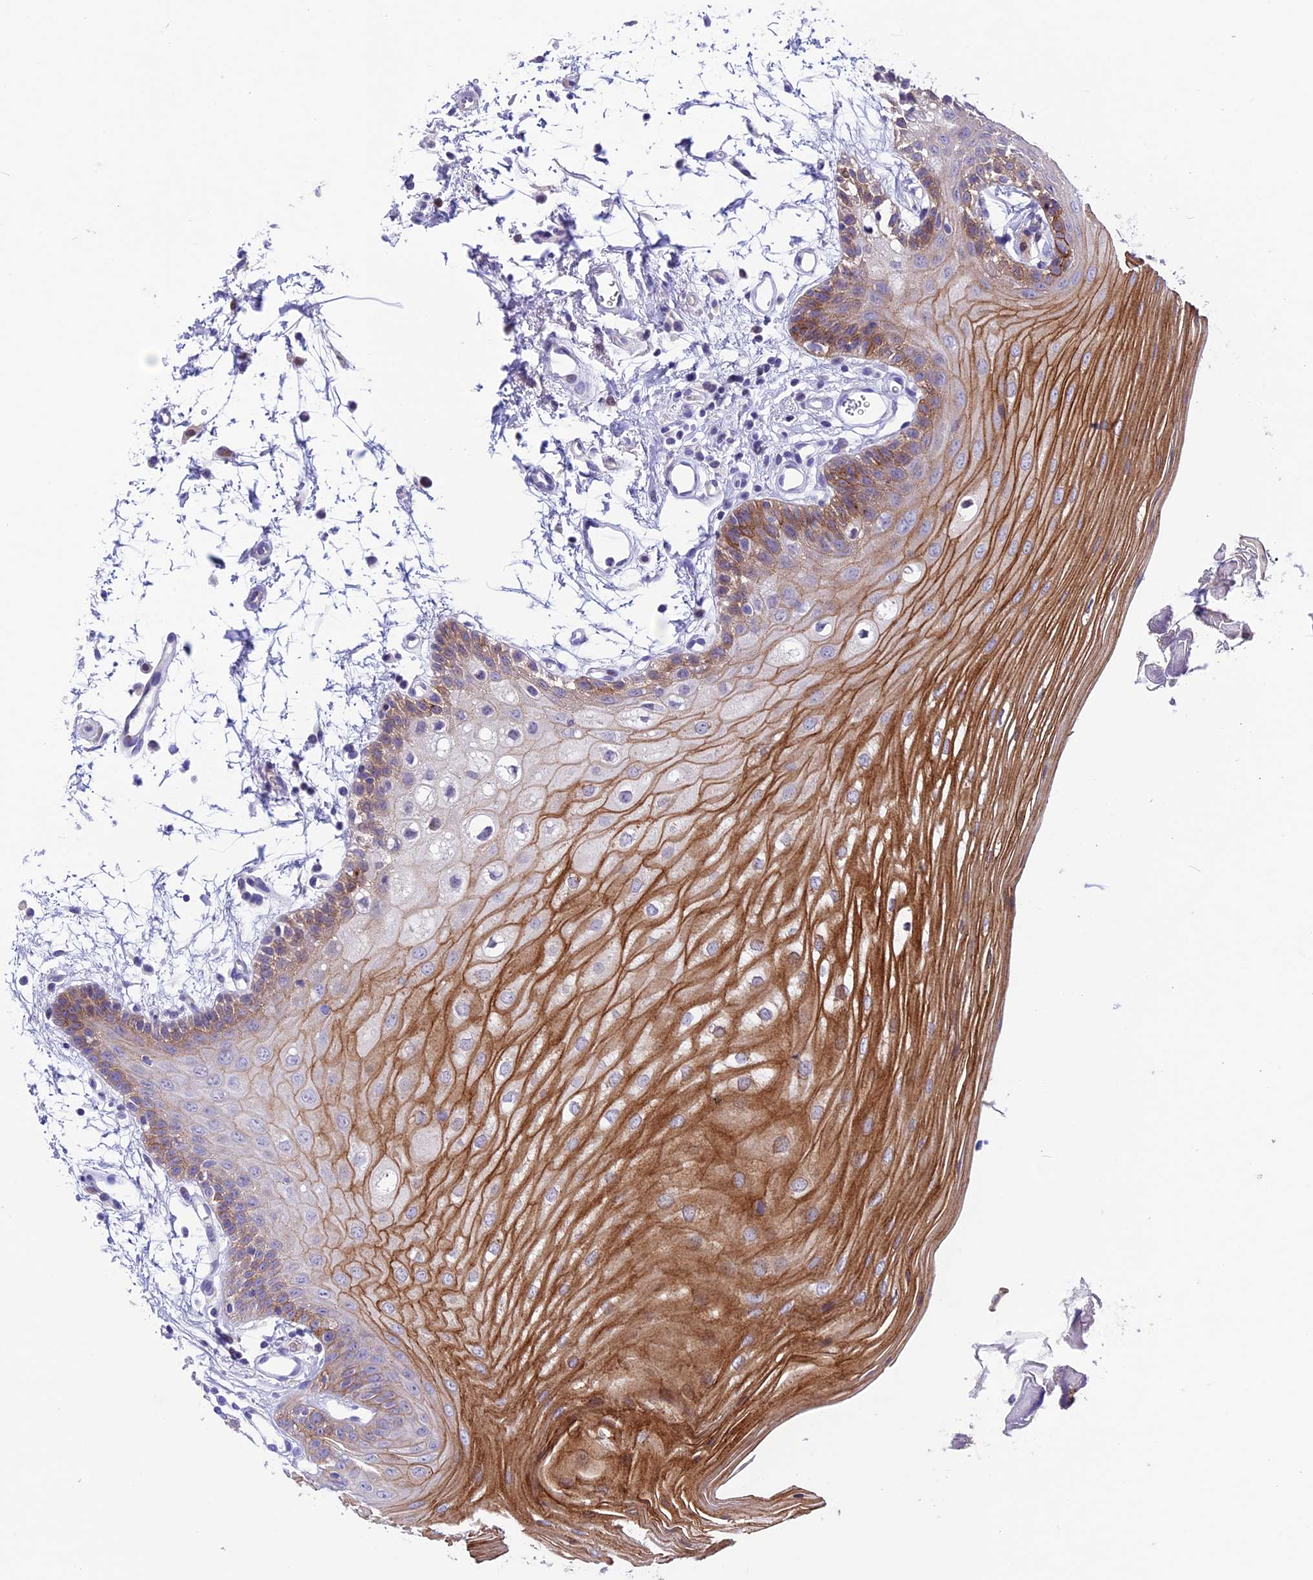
{"staining": {"intensity": "strong", "quantity": "<25%", "location": "cytoplasmic/membranous"}, "tissue": "oral mucosa", "cell_type": "Squamous epithelial cells", "image_type": "normal", "snomed": [{"axis": "morphology", "description": "Normal tissue, NOS"}, {"axis": "topography", "description": "Oral tissue"}, {"axis": "topography", "description": "Tounge, NOS"}], "caption": "Immunohistochemical staining of unremarkable human oral mucosa reveals medium levels of strong cytoplasmic/membranous staining in approximately <25% of squamous epithelial cells. (brown staining indicates protein expression, while blue staining denotes nuclei).", "gene": "XKR7", "patient": {"sex": "female", "age": 73}}